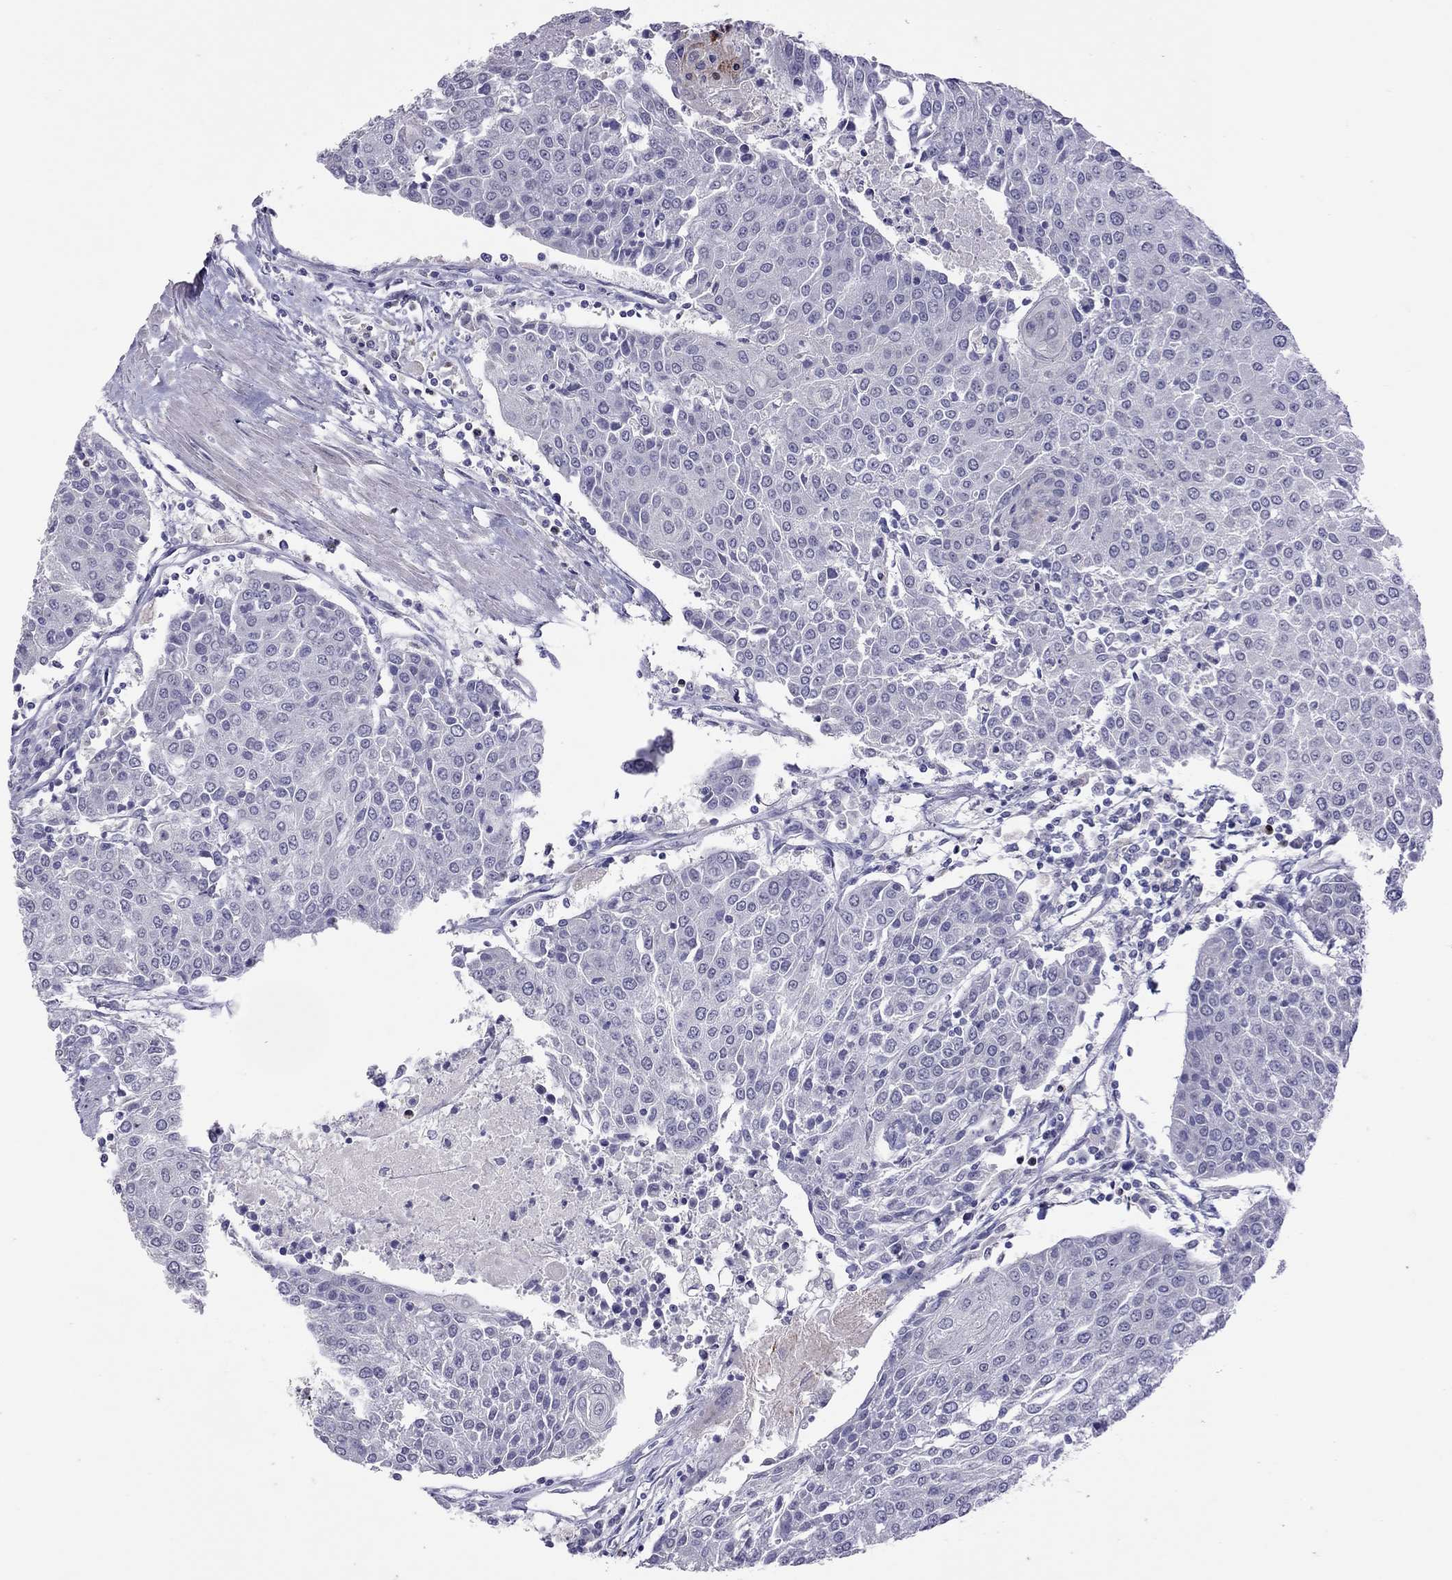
{"staining": {"intensity": "negative", "quantity": "none", "location": "none"}, "tissue": "urothelial cancer", "cell_type": "Tumor cells", "image_type": "cancer", "snomed": [{"axis": "morphology", "description": "Urothelial carcinoma, High grade"}, {"axis": "topography", "description": "Urinary bladder"}], "caption": "Tumor cells are negative for protein expression in human urothelial cancer.", "gene": "SLAMF1", "patient": {"sex": "female", "age": 85}}